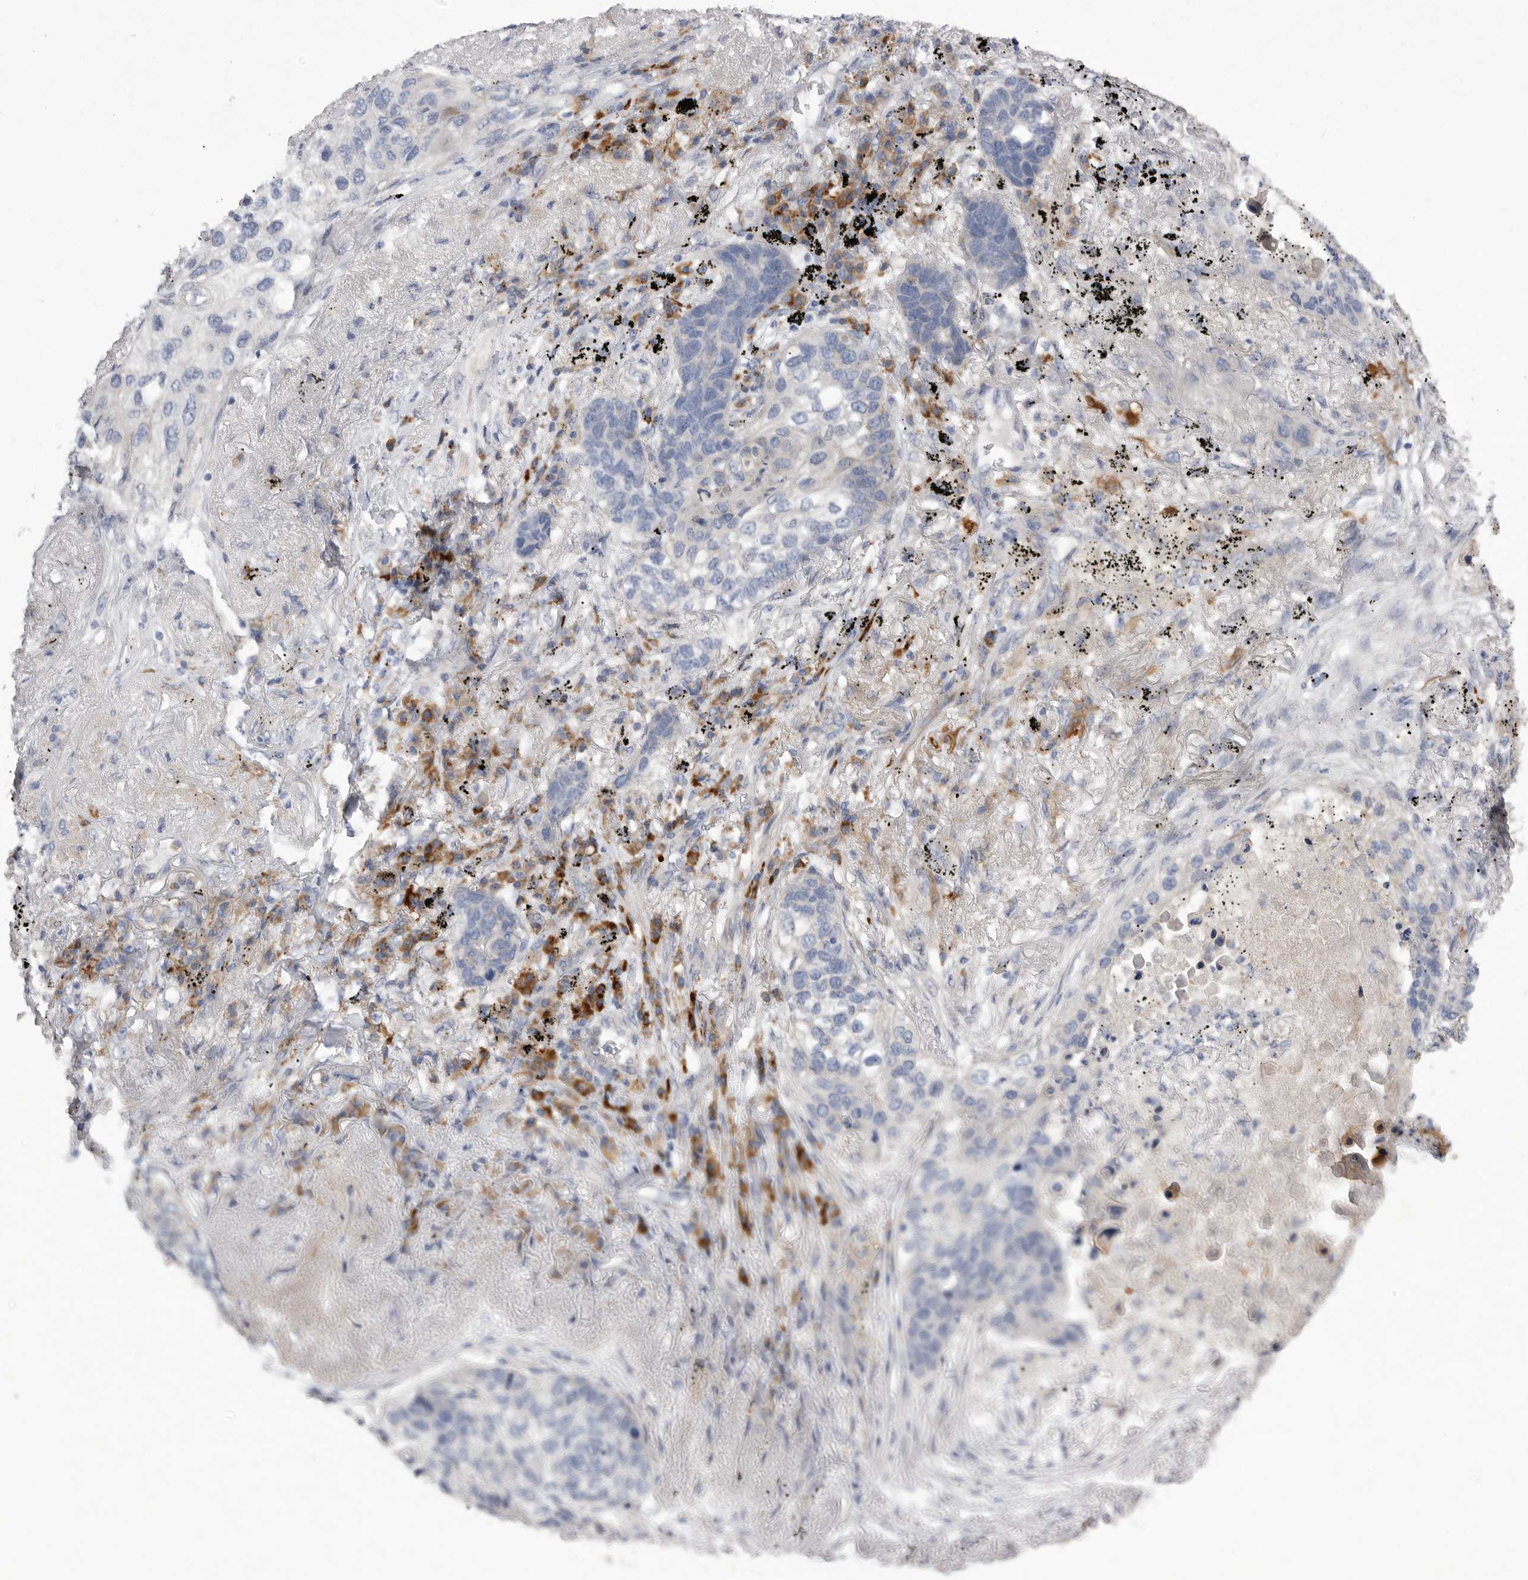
{"staining": {"intensity": "negative", "quantity": "none", "location": "none"}, "tissue": "lung cancer", "cell_type": "Tumor cells", "image_type": "cancer", "snomed": [{"axis": "morphology", "description": "Squamous cell carcinoma, NOS"}, {"axis": "topography", "description": "Lung"}], "caption": "IHC micrograph of lung cancer (squamous cell carcinoma) stained for a protein (brown), which reveals no expression in tumor cells.", "gene": "EDEM3", "patient": {"sex": "female", "age": 63}}